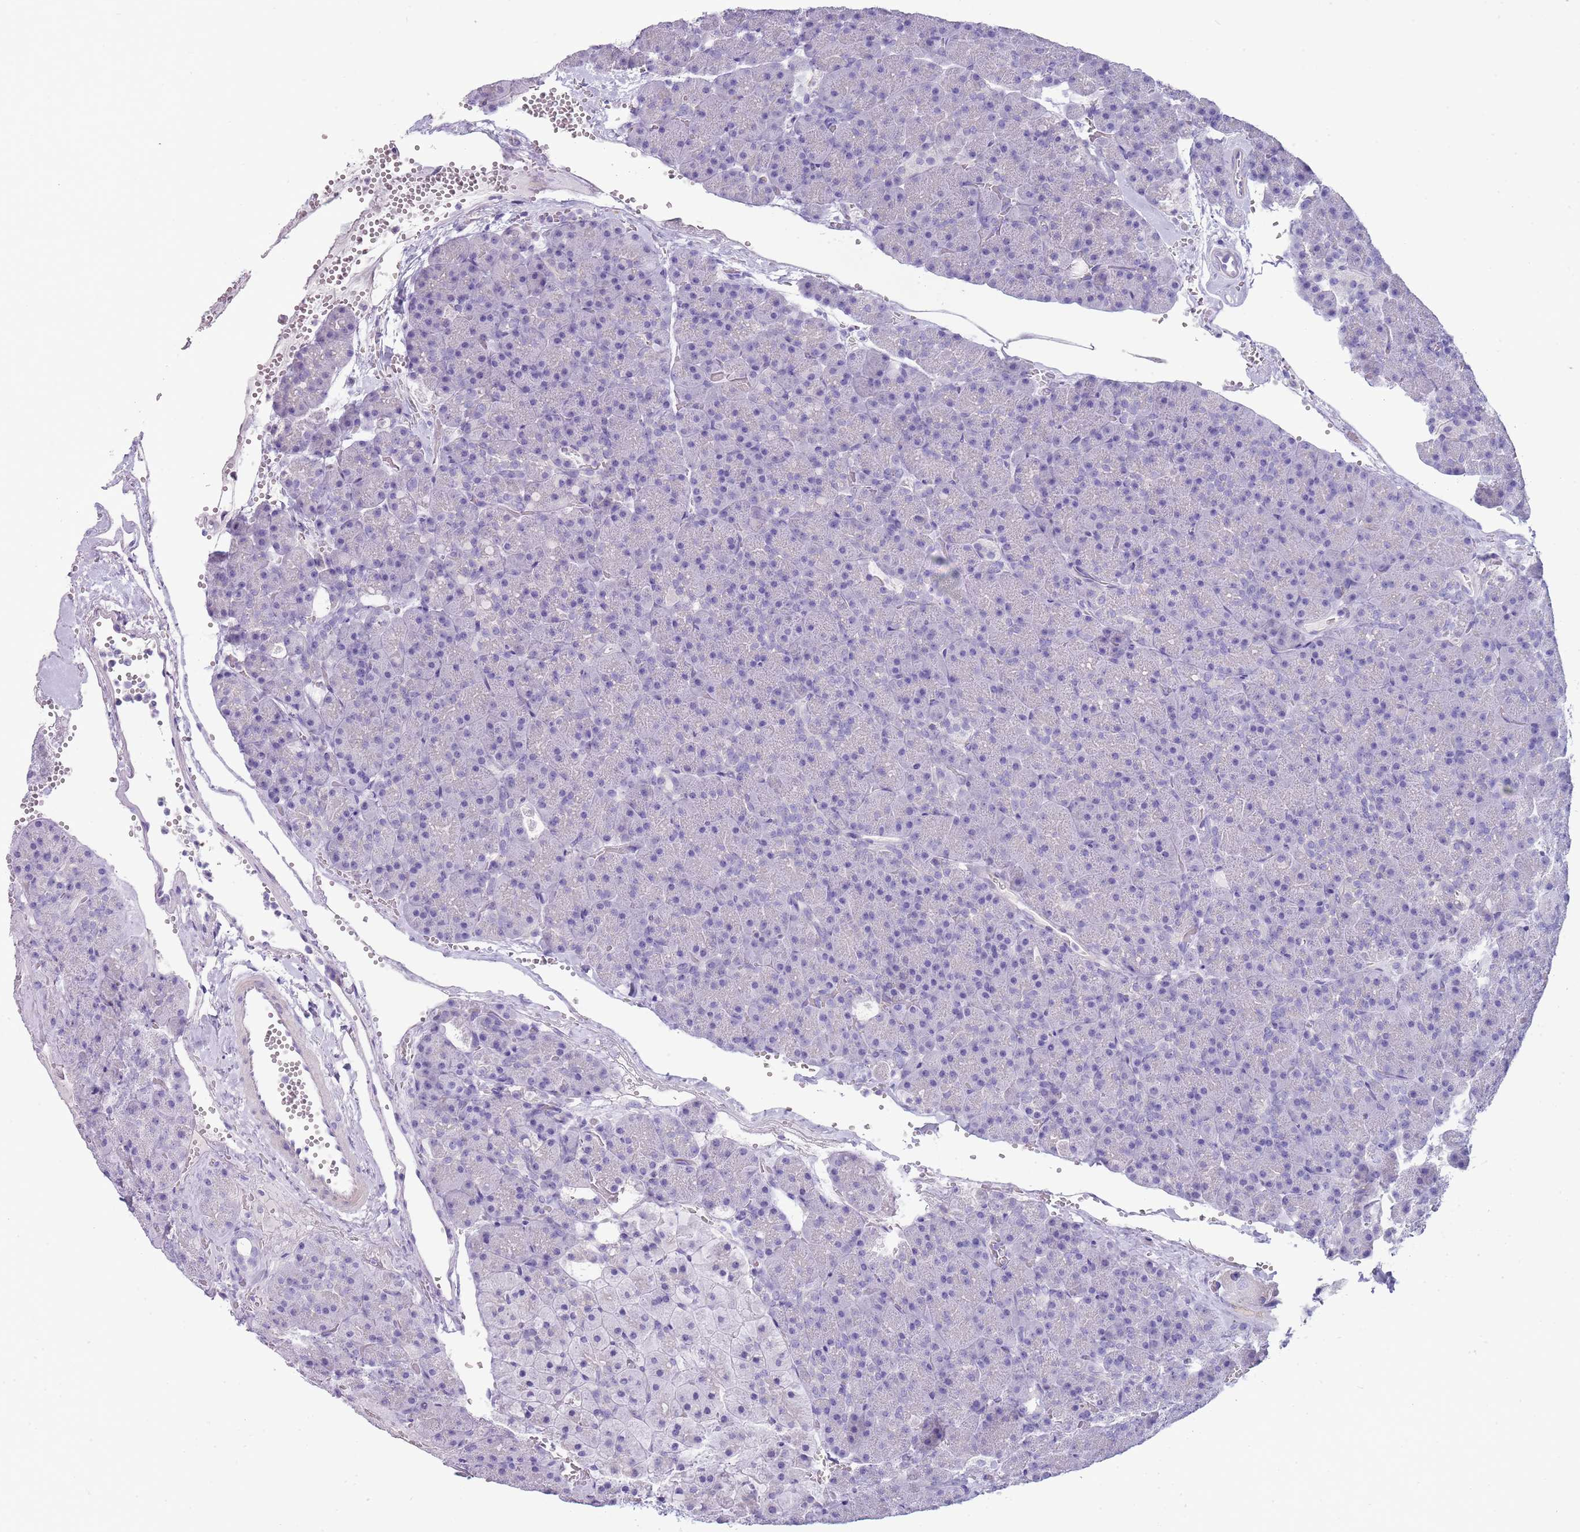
{"staining": {"intensity": "negative", "quantity": "none", "location": "none"}, "tissue": "pancreas", "cell_type": "Exocrine glandular cells", "image_type": "normal", "snomed": [{"axis": "morphology", "description": "Normal tissue, NOS"}, {"axis": "topography", "description": "Pancreas"}], "caption": "A high-resolution photomicrograph shows IHC staining of normal pancreas, which demonstrates no significant staining in exocrine glandular cells.", "gene": "ENSG00000271254", "patient": {"sex": "male", "age": 36}}